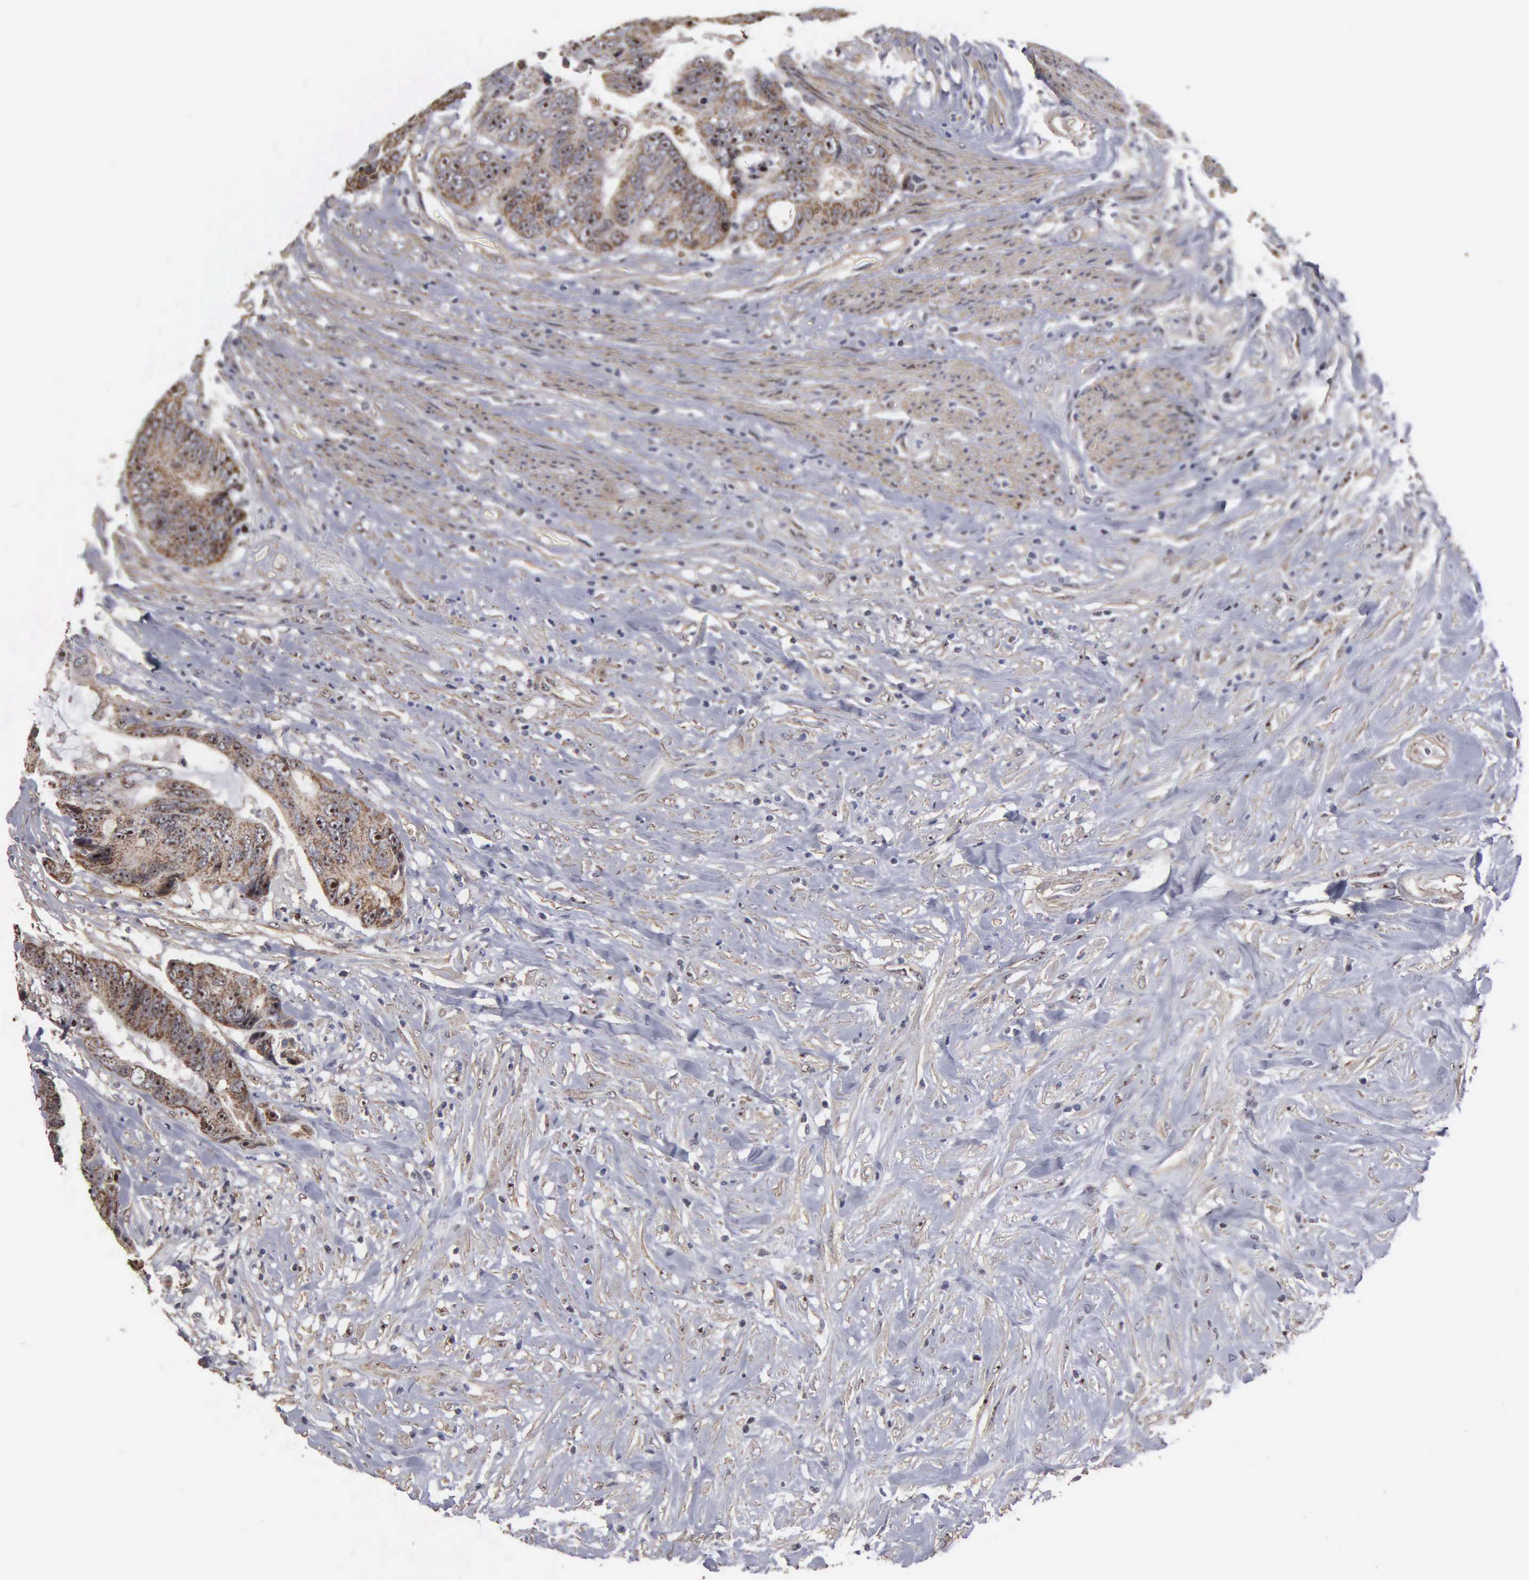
{"staining": {"intensity": "moderate", "quantity": ">75%", "location": "cytoplasmic/membranous,nuclear"}, "tissue": "colorectal cancer", "cell_type": "Tumor cells", "image_type": "cancer", "snomed": [{"axis": "morphology", "description": "Adenocarcinoma, NOS"}, {"axis": "topography", "description": "Rectum"}], "caption": "This is a histology image of IHC staining of colorectal cancer (adenocarcinoma), which shows moderate expression in the cytoplasmic/membranous and nuclear of tumor cells.", "gene": "NGDN", "patient": {"sex": "female", "age": 65}}